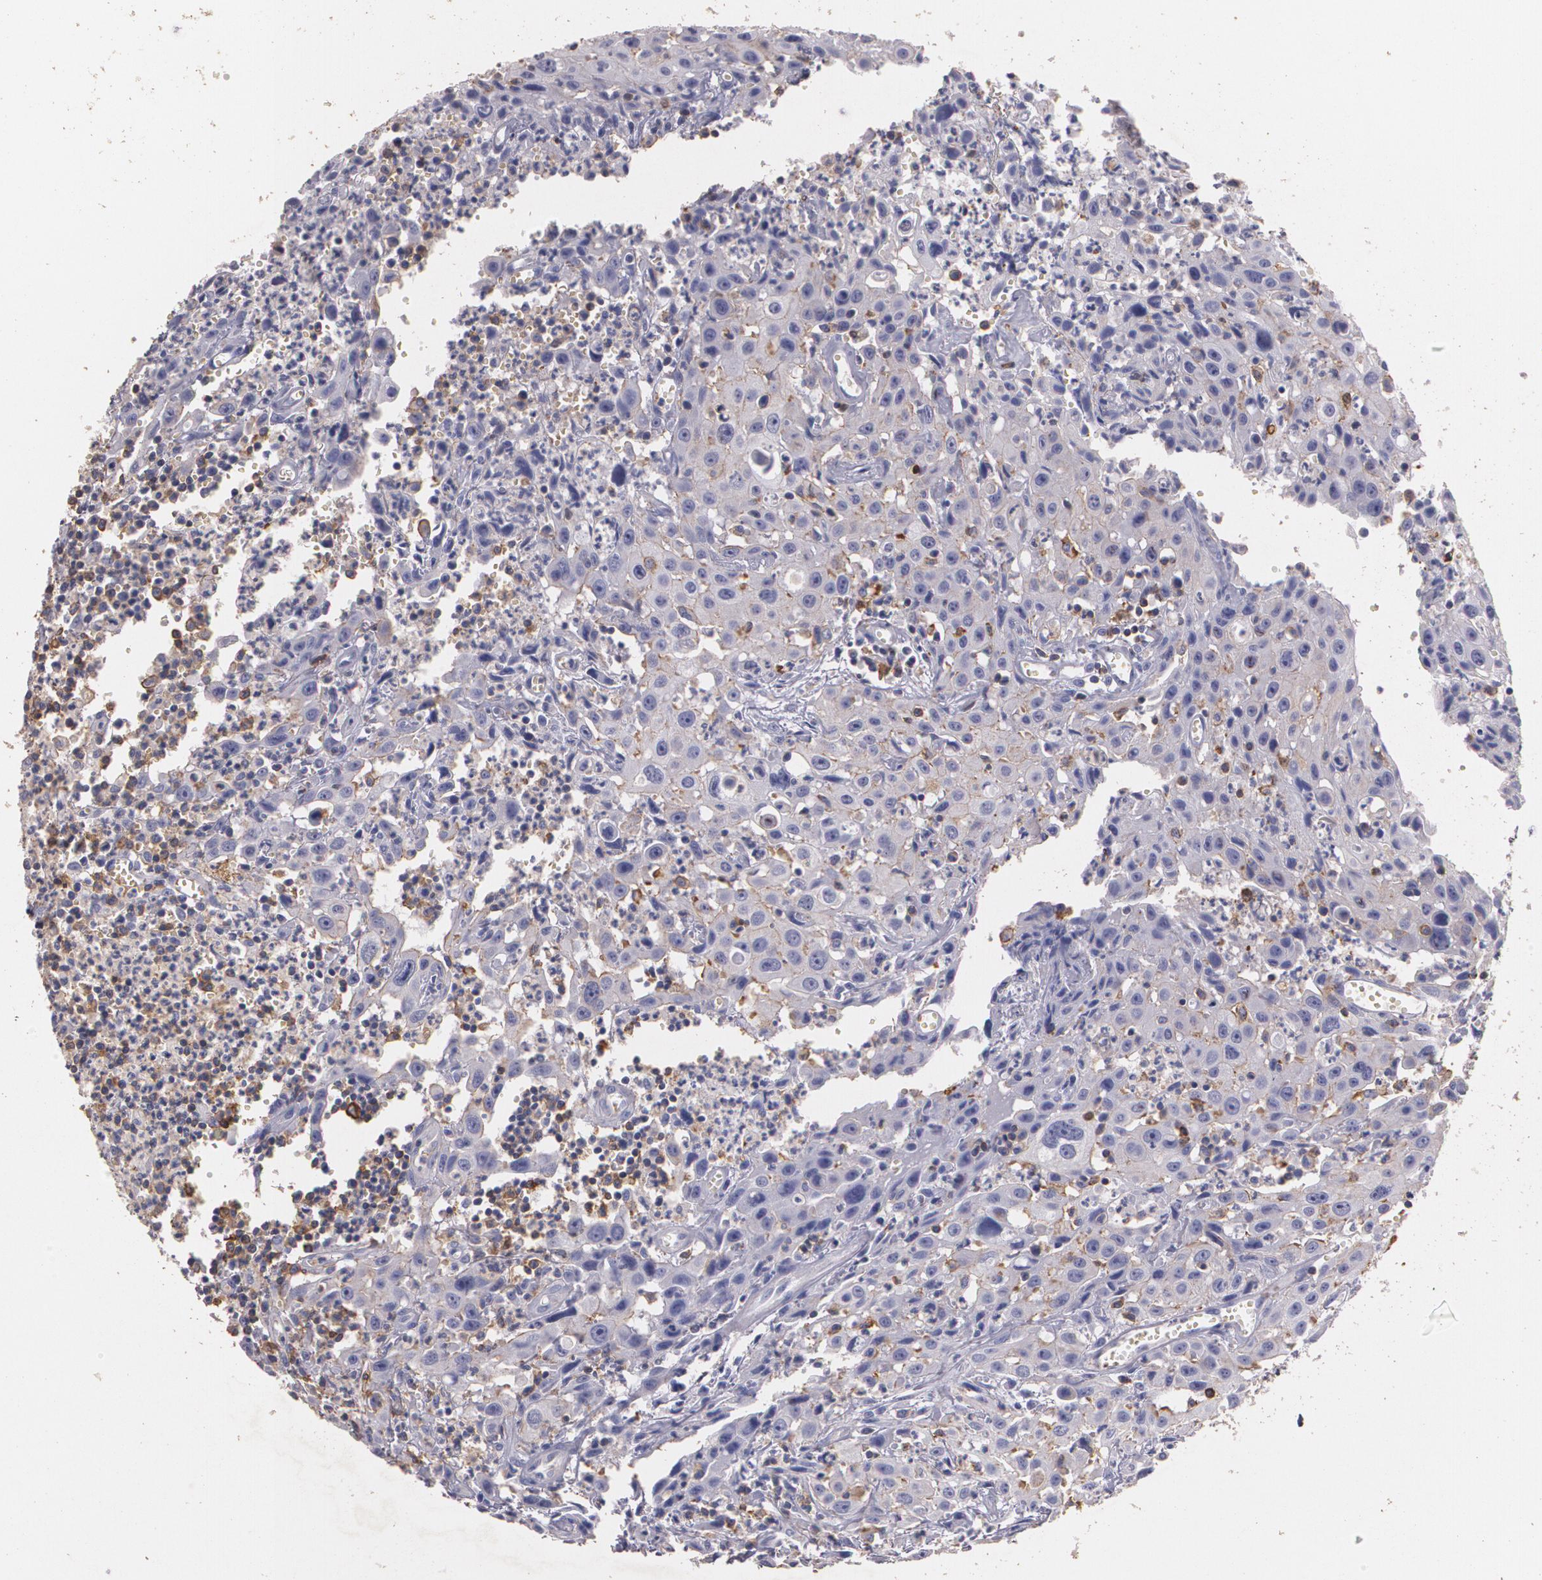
{"staining": {"intensity": "negative", "quantity": "none", "location": "none"}, "tissue": "urothelial cancer", "cell_type": "Tumor cells", "image_type": "cancer", "snomed": [{"axis": "morphology", "description": "Urothelial carcinoma, High grade"}, {"axis": "topography", "description": "Urinary bladder"}], "caption": "IHC photomicrograph of neoplastic tissue: high-grade urothelial carcinoma stained with DAB demonstrates no significant protein expression in tumor cells.", "gene": "TGFBR1", "patient": {"sex": "male", "age": 66}}